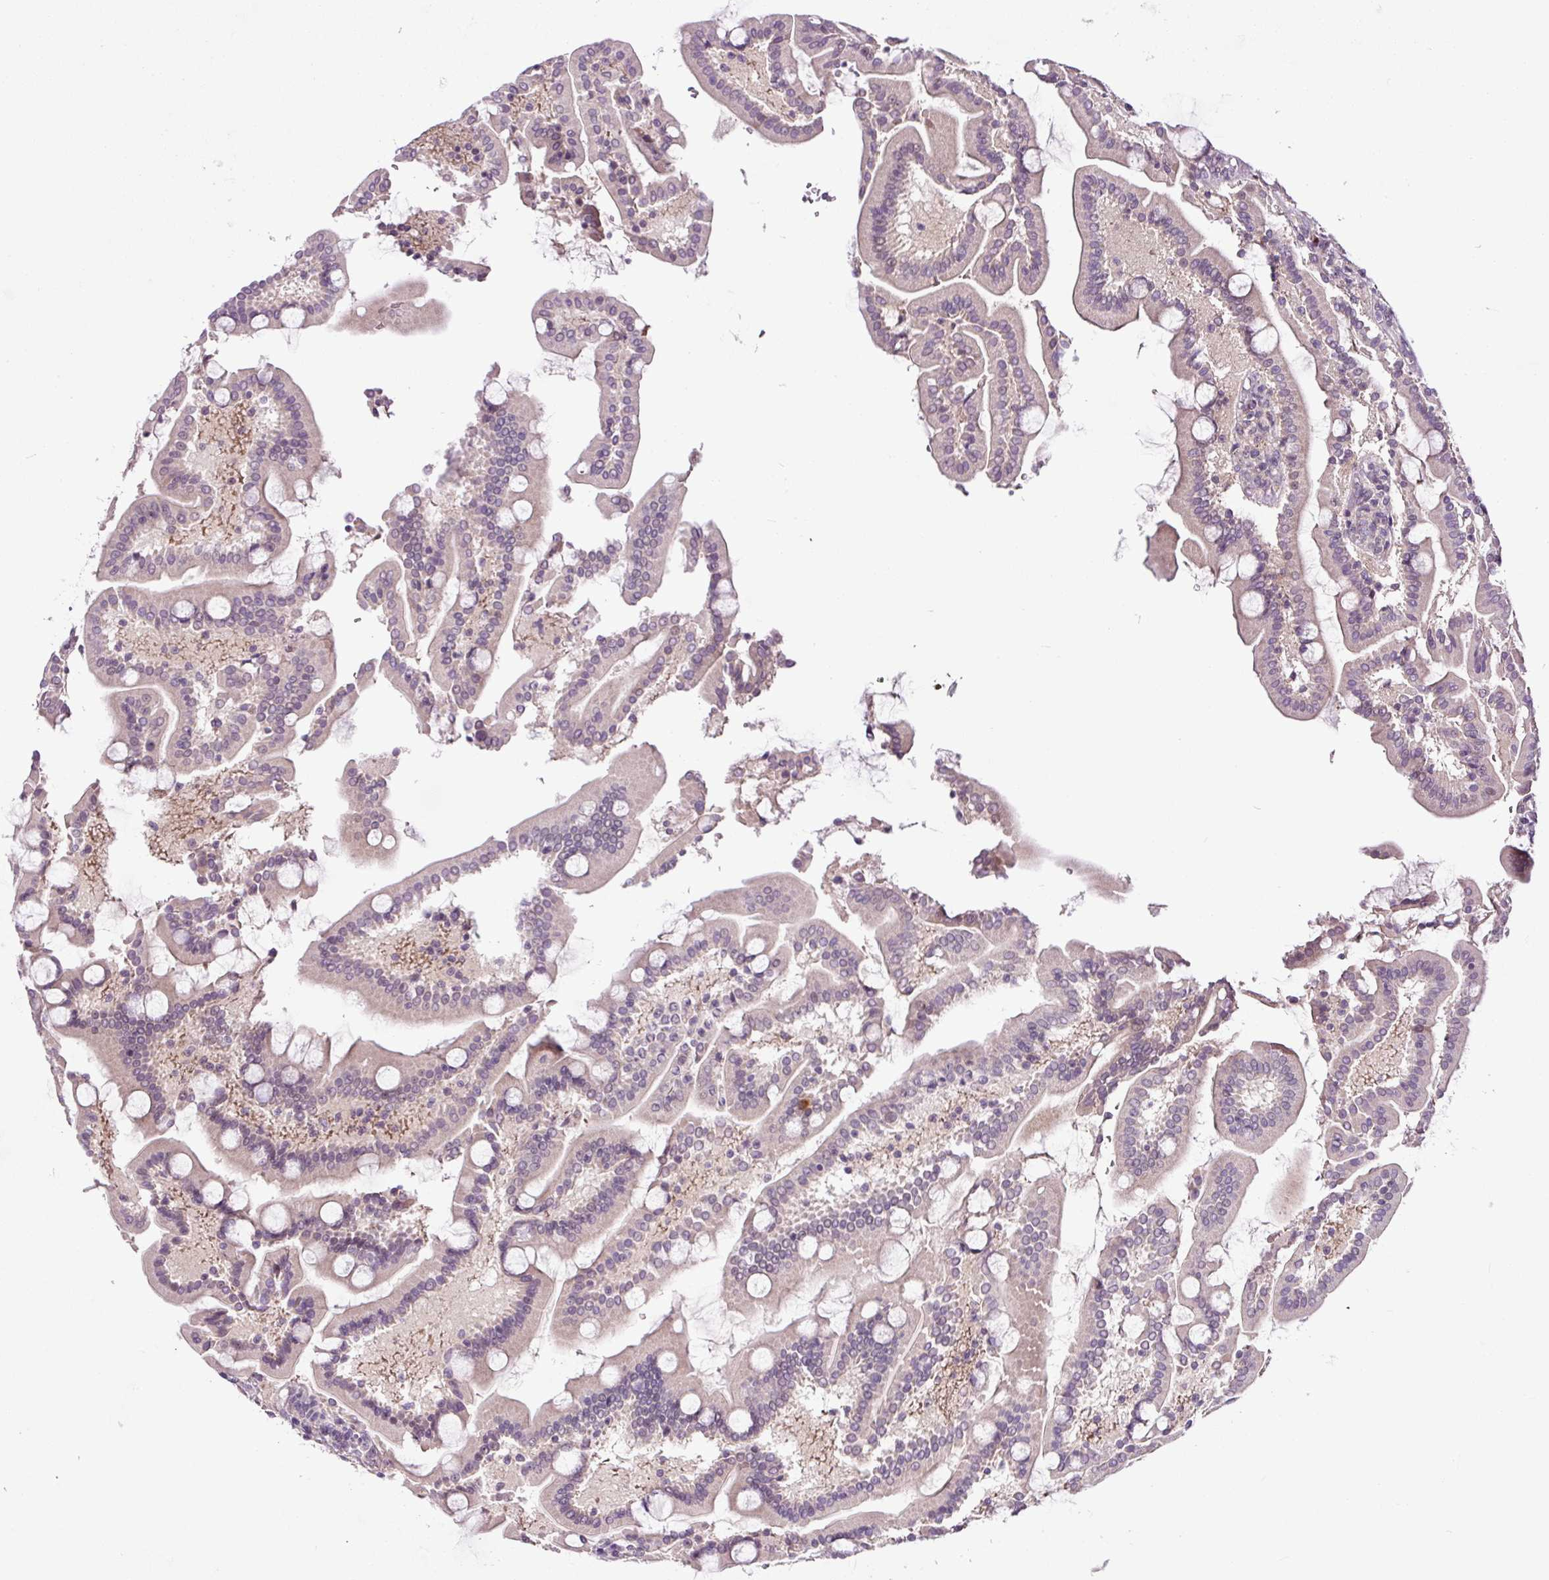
{"staining": {"intensity": "weak", "quantity": "25%-75%", "location": "cytoplasmic/membranous"}, "tissue": "duodenum", "cell_type": "Glandular cells", "image_type": "normal", "snomed": [{"axis": "morphology", "description": "Normal tissue, NOS"}, {"axis": "topography", "description": "Duodenum"}], "caption": "Immunohistochemistry (IHC) of benign human duodenum reveals low levels of weak cytoplasmic/membranous positivity in about 25%-75% of glandular cells.", "gene": "NOM1", "patient": {"sex": "male", "age": 55}}